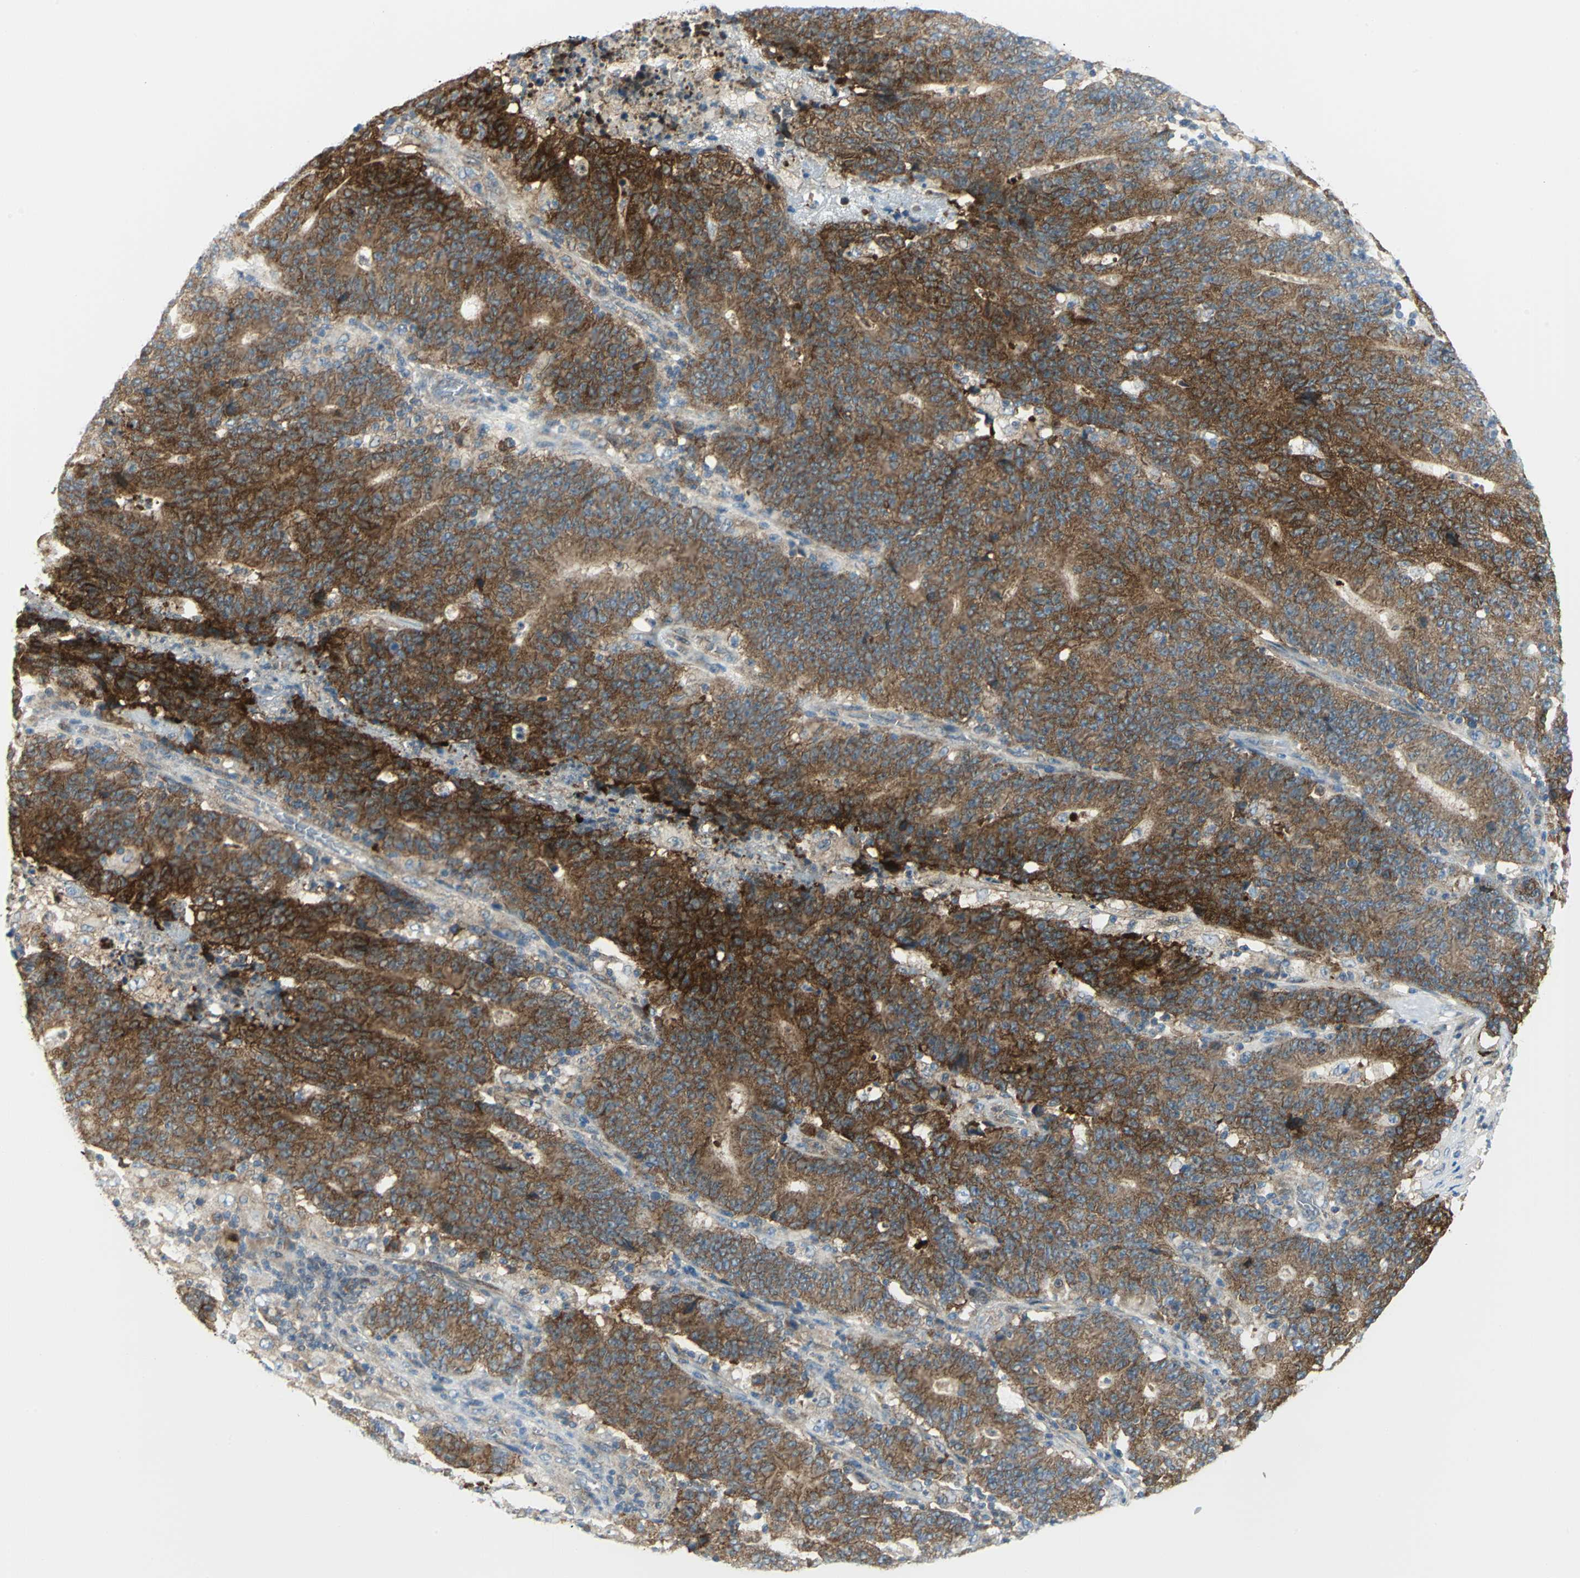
{"staining": {"intensity": "strong", "quantity": ">75%", "location": "cytoplasmic/membranous"}, "tissue": "colorectal cancer", "cell_type": "Tumor cells", "image_type": "cancer", "snomed": [{"axis": "morphology", "description": "Normal tissue, NOS"}, {"axis": "morphology", "description": "Adenocarcinoma, NOS"}, {"axis": "topography", "description": "Colon"}], "caption": "This histopathology image demonstrates colorectal adenocarcinoma stained with immunohistochemistry (IHC) to label a protein in brown. The cytoplasmic/membranous of tumor cells show strong positivity for the protein. Nuclei are counter-stained blue.", "gene": "ALDOA", "patient": {"sex": "female", "age": 75}}